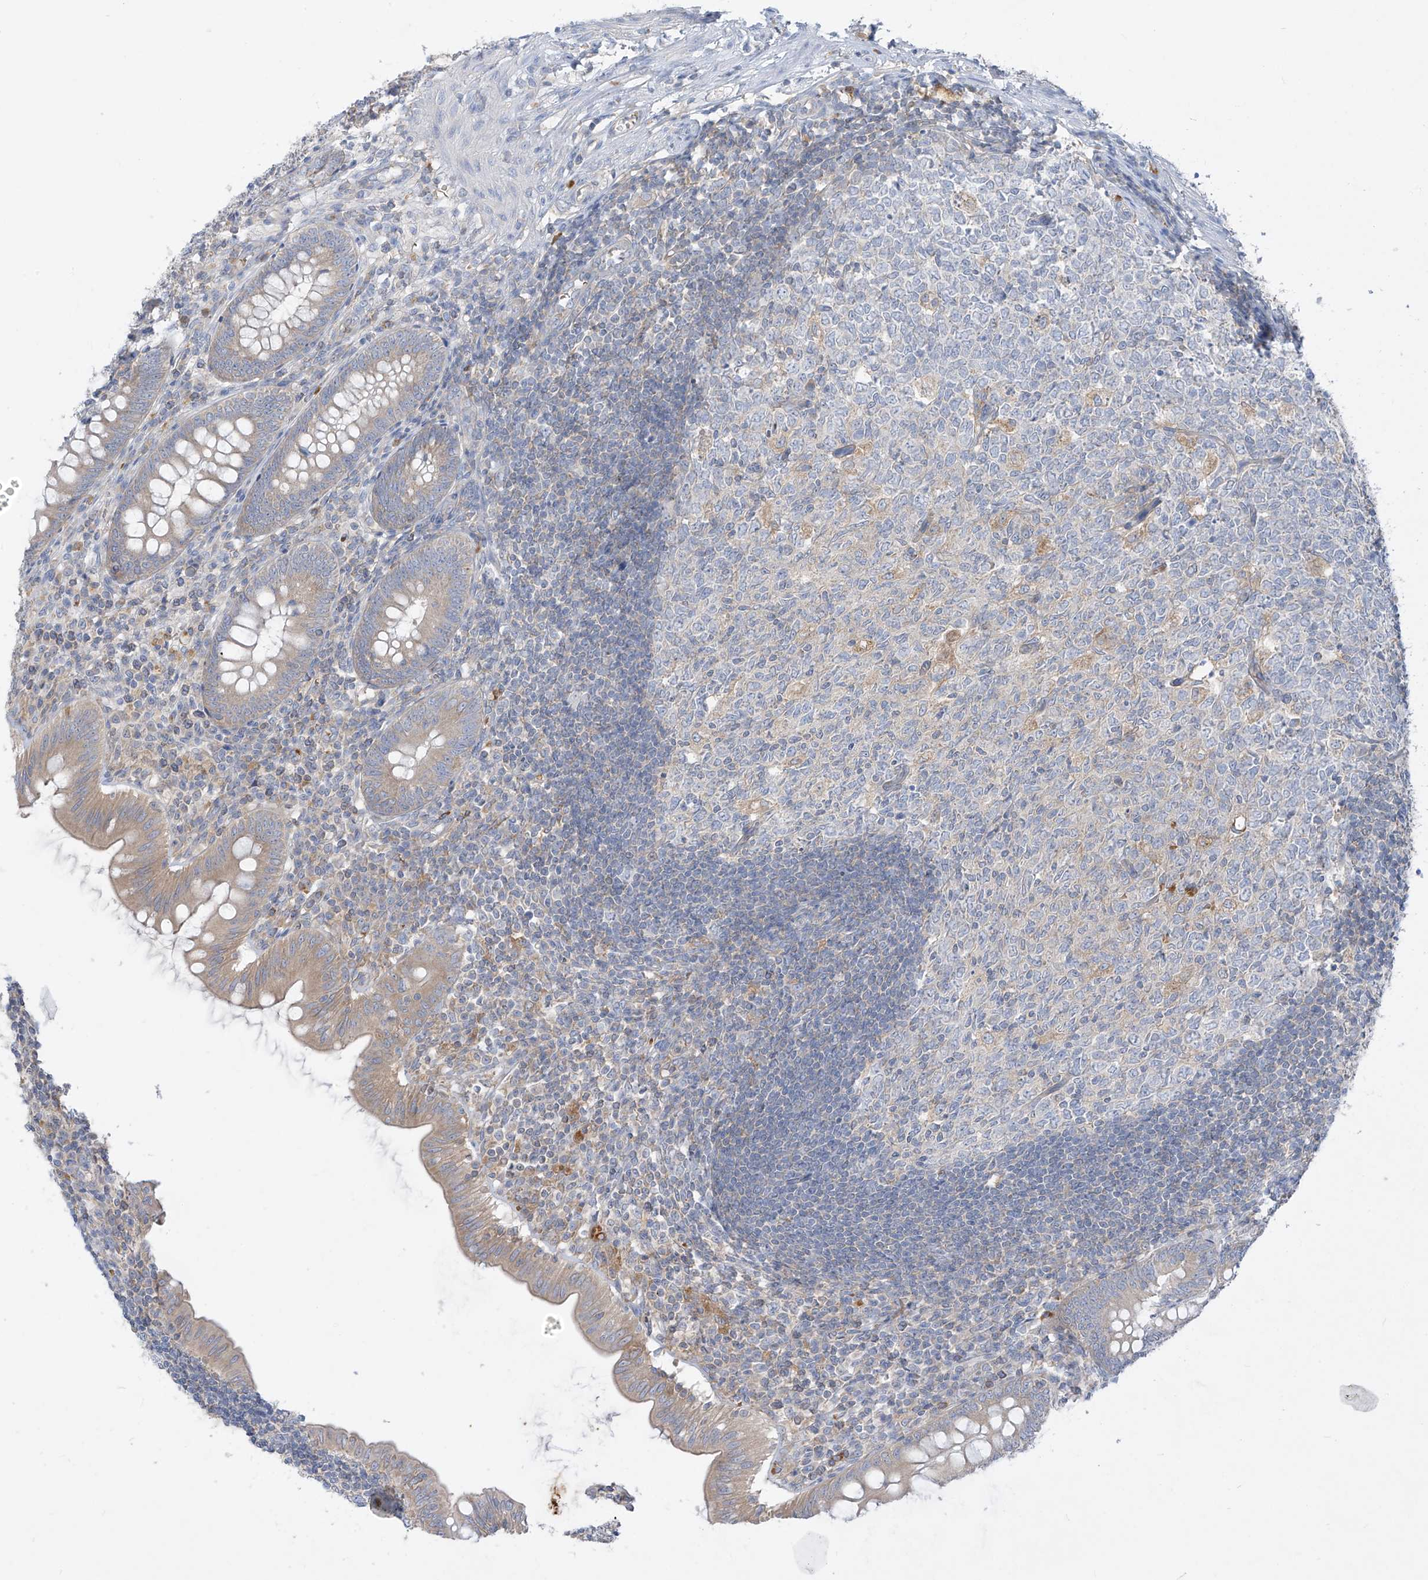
{"staining": {"intensity": "moderate", "quantity": "25%-75%", "location": "cytoplasmic/membranous"}, "tissue": "appendix", "cell_type": "Glandular cells", "image_type": "normal", "snomed": [{"axis": "morphology", "description": "Normal tissue, NOS"}, {"axis": "topography", "description": "Appendix"}], "caption": "Normal appendix exhibits moderate cytoplasmic/membranous staining in about 25%-75% of glandular cells.", "gene": "DGKQ", "patient": {"sex": "male", "age": 14}}